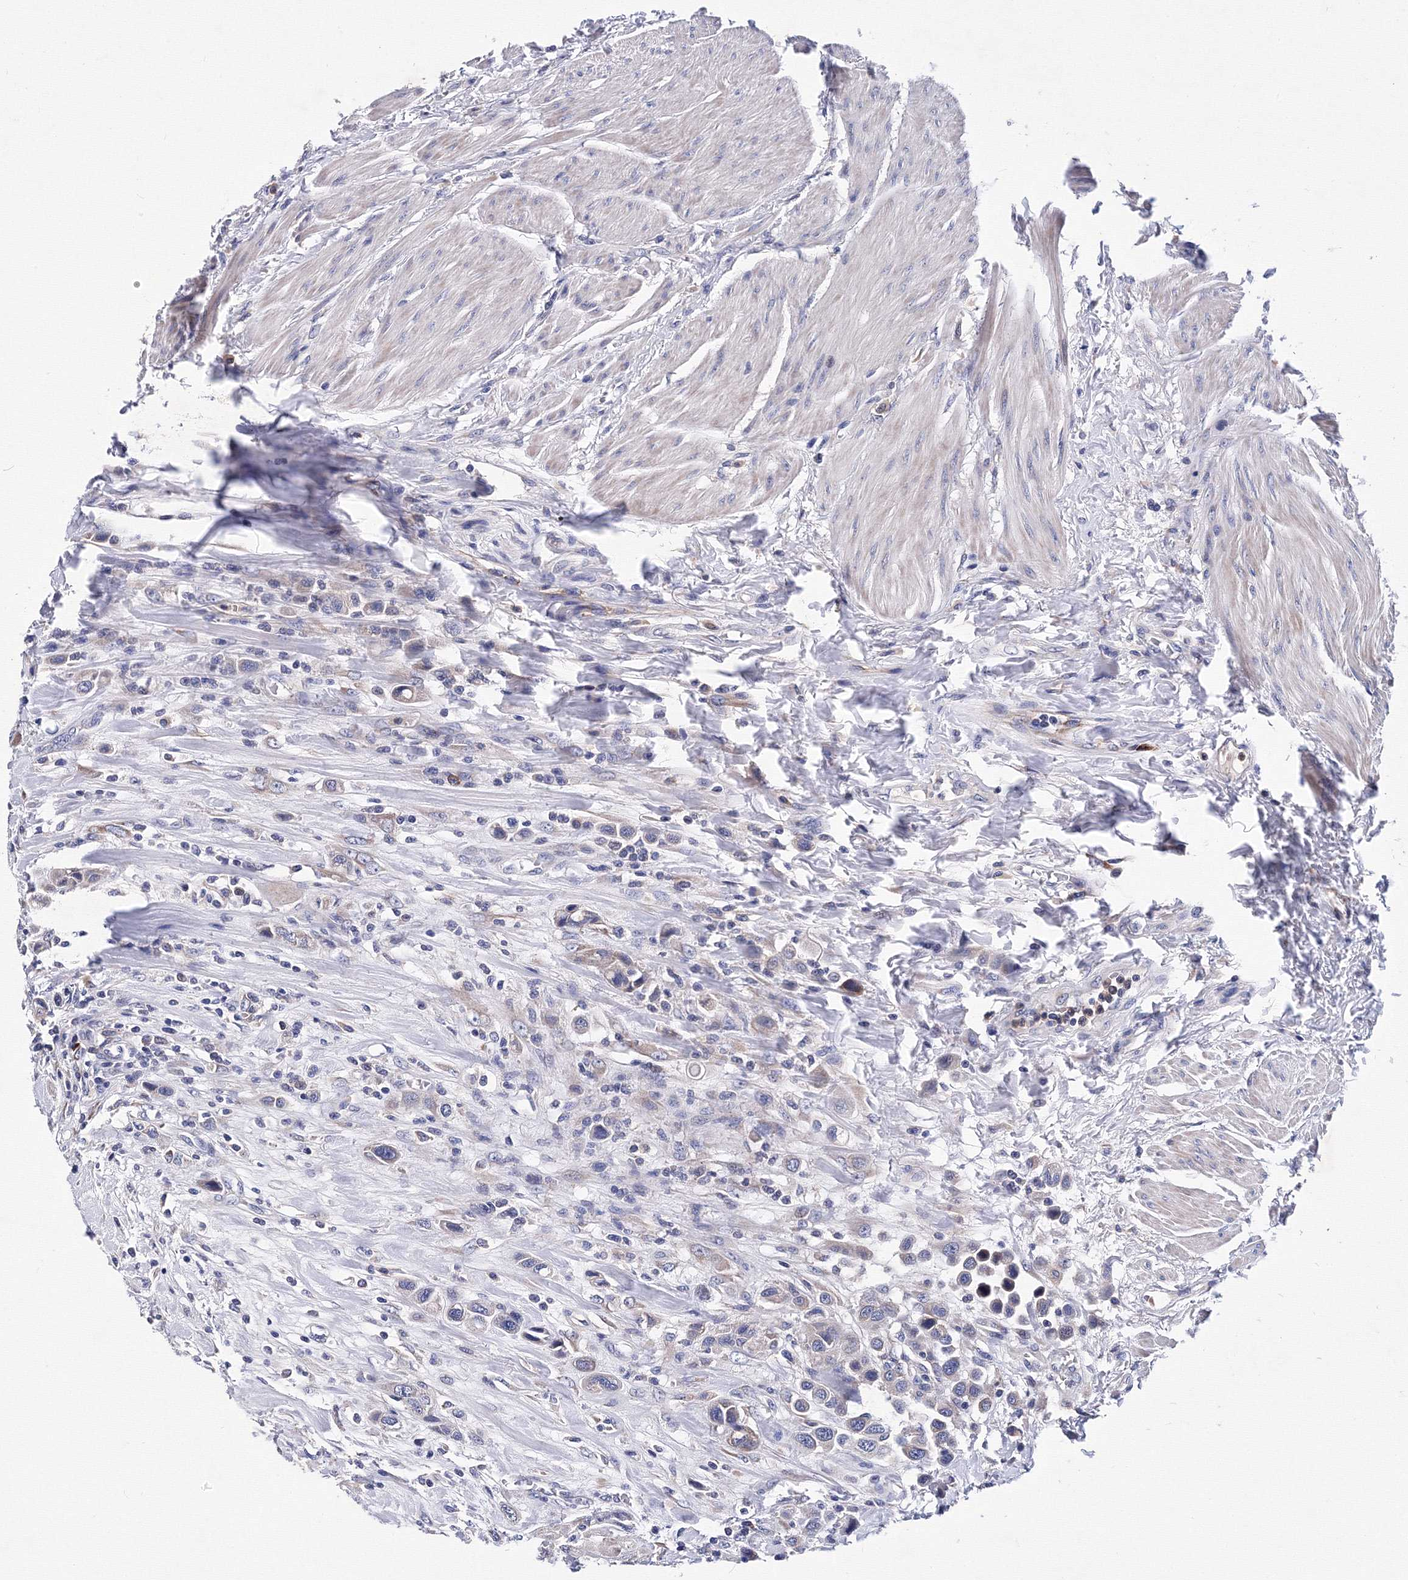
{"staining": {"intensity": "weak", "quantity": "<25%", "location": "cytoplasmic/membranous"}, "tissue": "urothelial cancer", "cell_type": "Tumor cells", "image_type": "cancer", "snomed": [{"axis": "morphology", "description": "Urothelial carcinoma, High grade"}, {"axis": "topography", "description": "Urinary bladder"}], "caption": "Immunohistochemical staining of urothelial cancer shows no significant expression in tumor cells.", "gene": "TRPM2", "patient": {"sex": "male", "age": 50}}